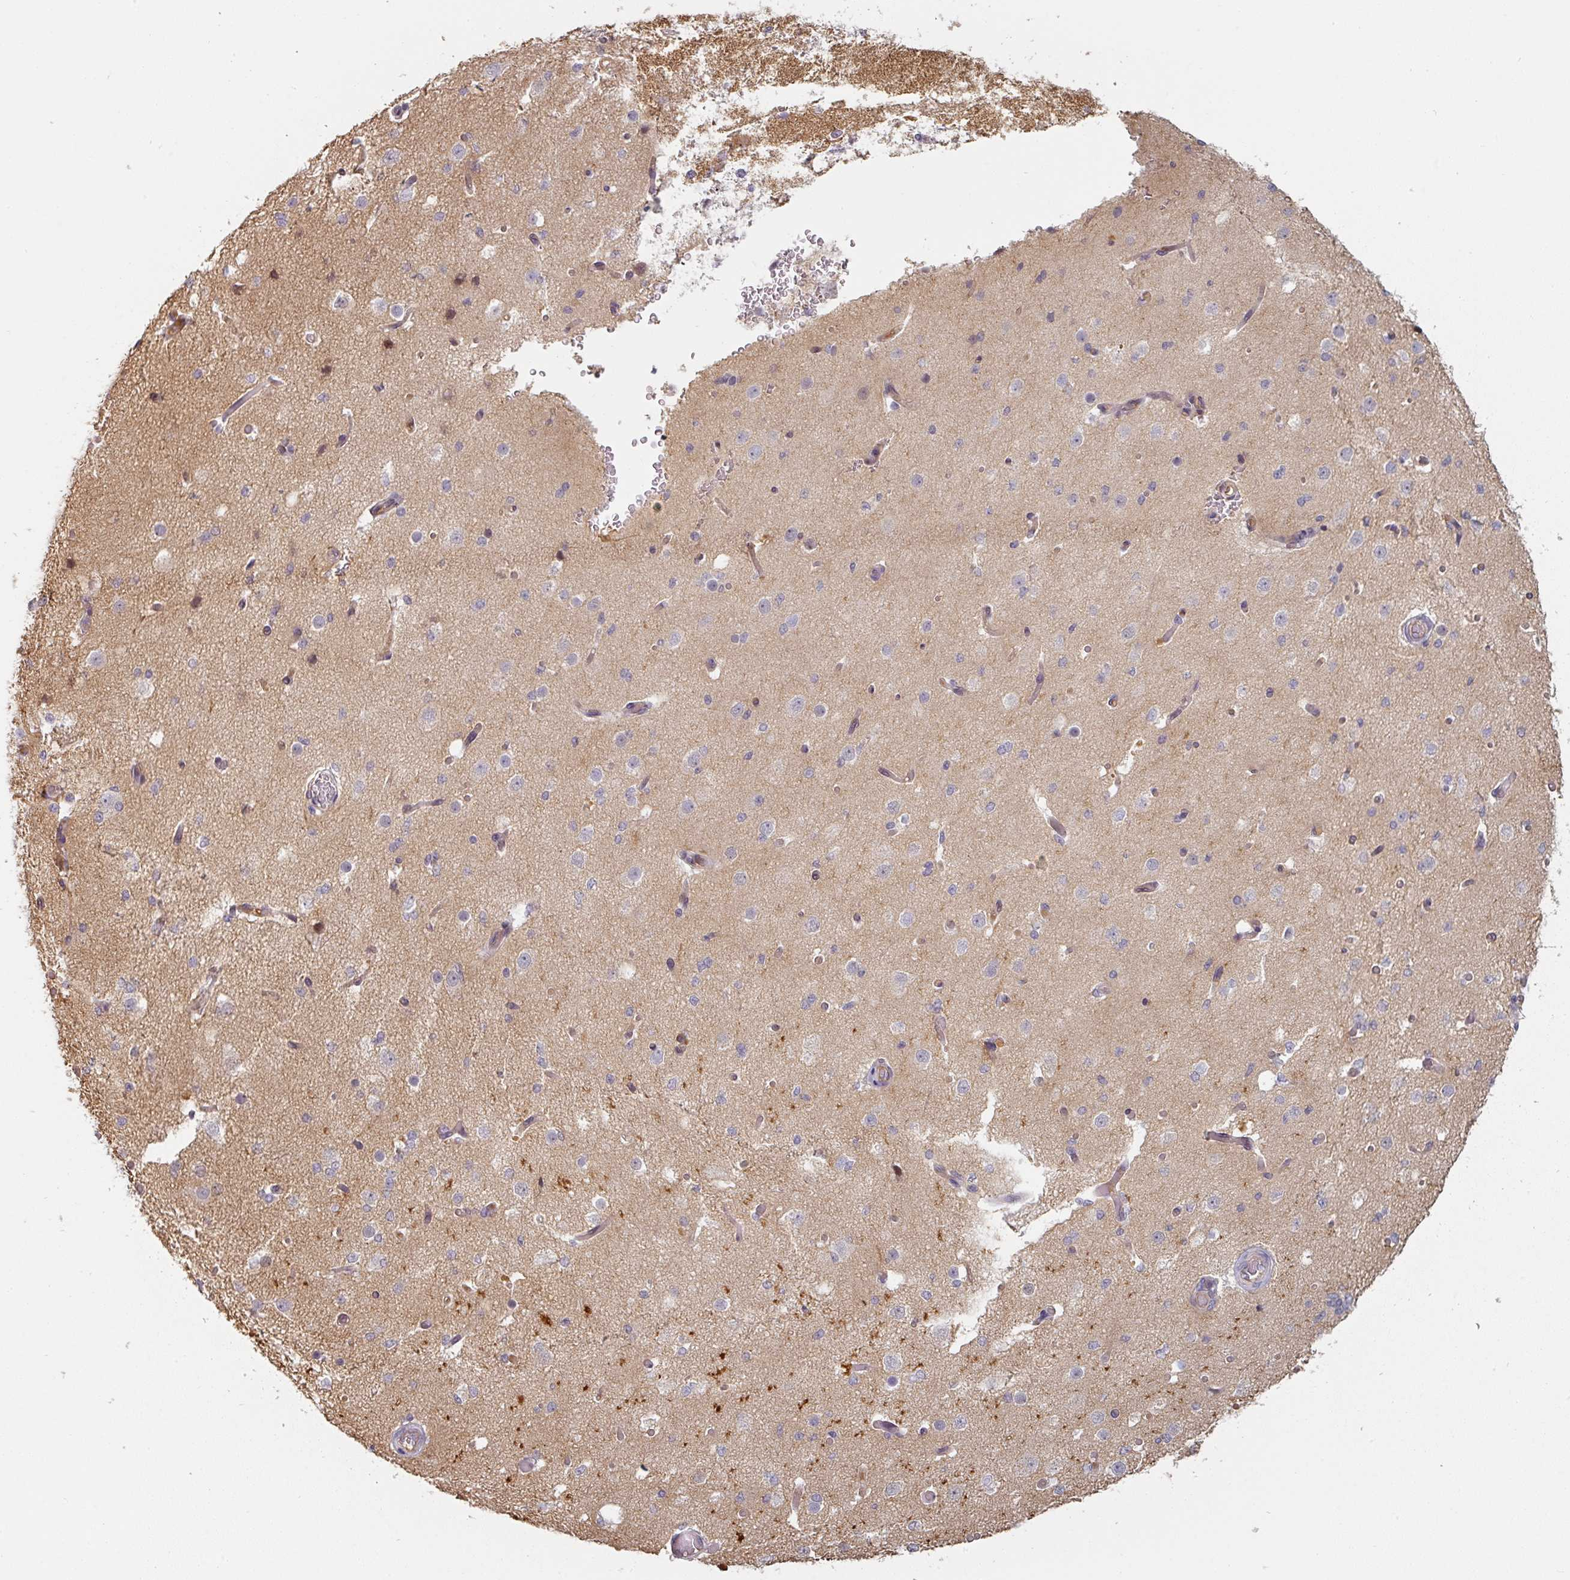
{"staining": {"intensity": "negative", "quantity": "none", "location": "none"}, "tissue": "cerebral cortex", "cell_type": "Endothelial cells", "image_type": "normal", "snomed": [{"axis": "morphology", "description": "Normal tissue, NOS"}, {"axis": "morphology", "description": "Inflammation, NOS"}, {"axis": "topography", "description": "Cerebral cortex"}], "caption": "Protein analysis of benign cerebral cortex displays no significant positivity in endothelial cells.", "gene": "CEP78", "patient": {"sex": "male", "age": 6}}